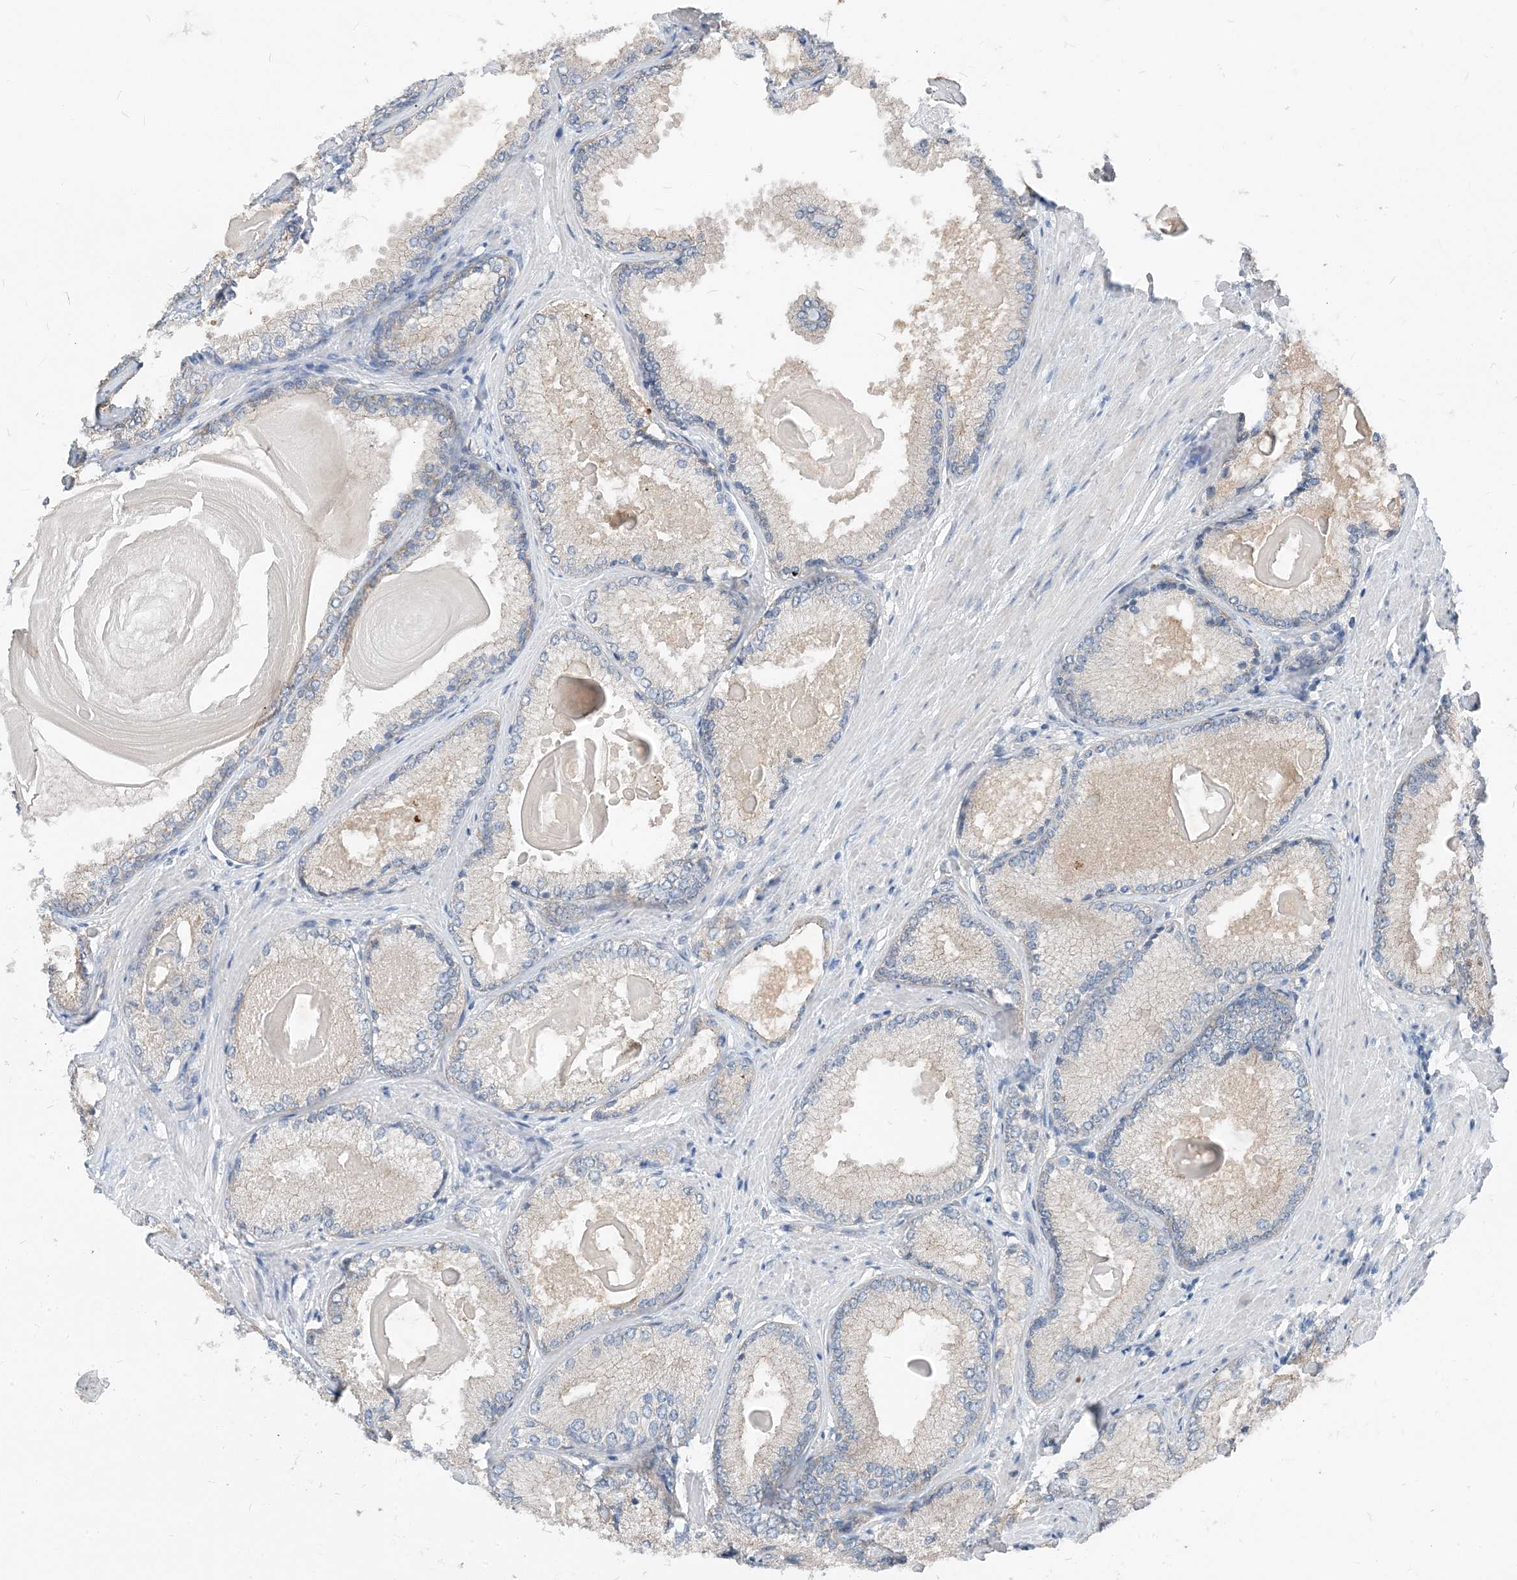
{"staining": {"intensity": "negative", "quantity": "none", "location": "none"}, "tissue": "prostate cancer", "cell_type": "Tumor cells", "image_type": "cancer", "snomed": [{"axis": "morphology", "description": "Adenocarcinoma, High grade"}, {"axis": "topography", "description": "Prostate"}], "caption": "This is an immunohistochemistry micrograph of human high-grade adenocarcinoma (prostate). There is no expression in tumor cells.", "gene": "NCOA7", "patient": {"sex": "male", "age": 66}}